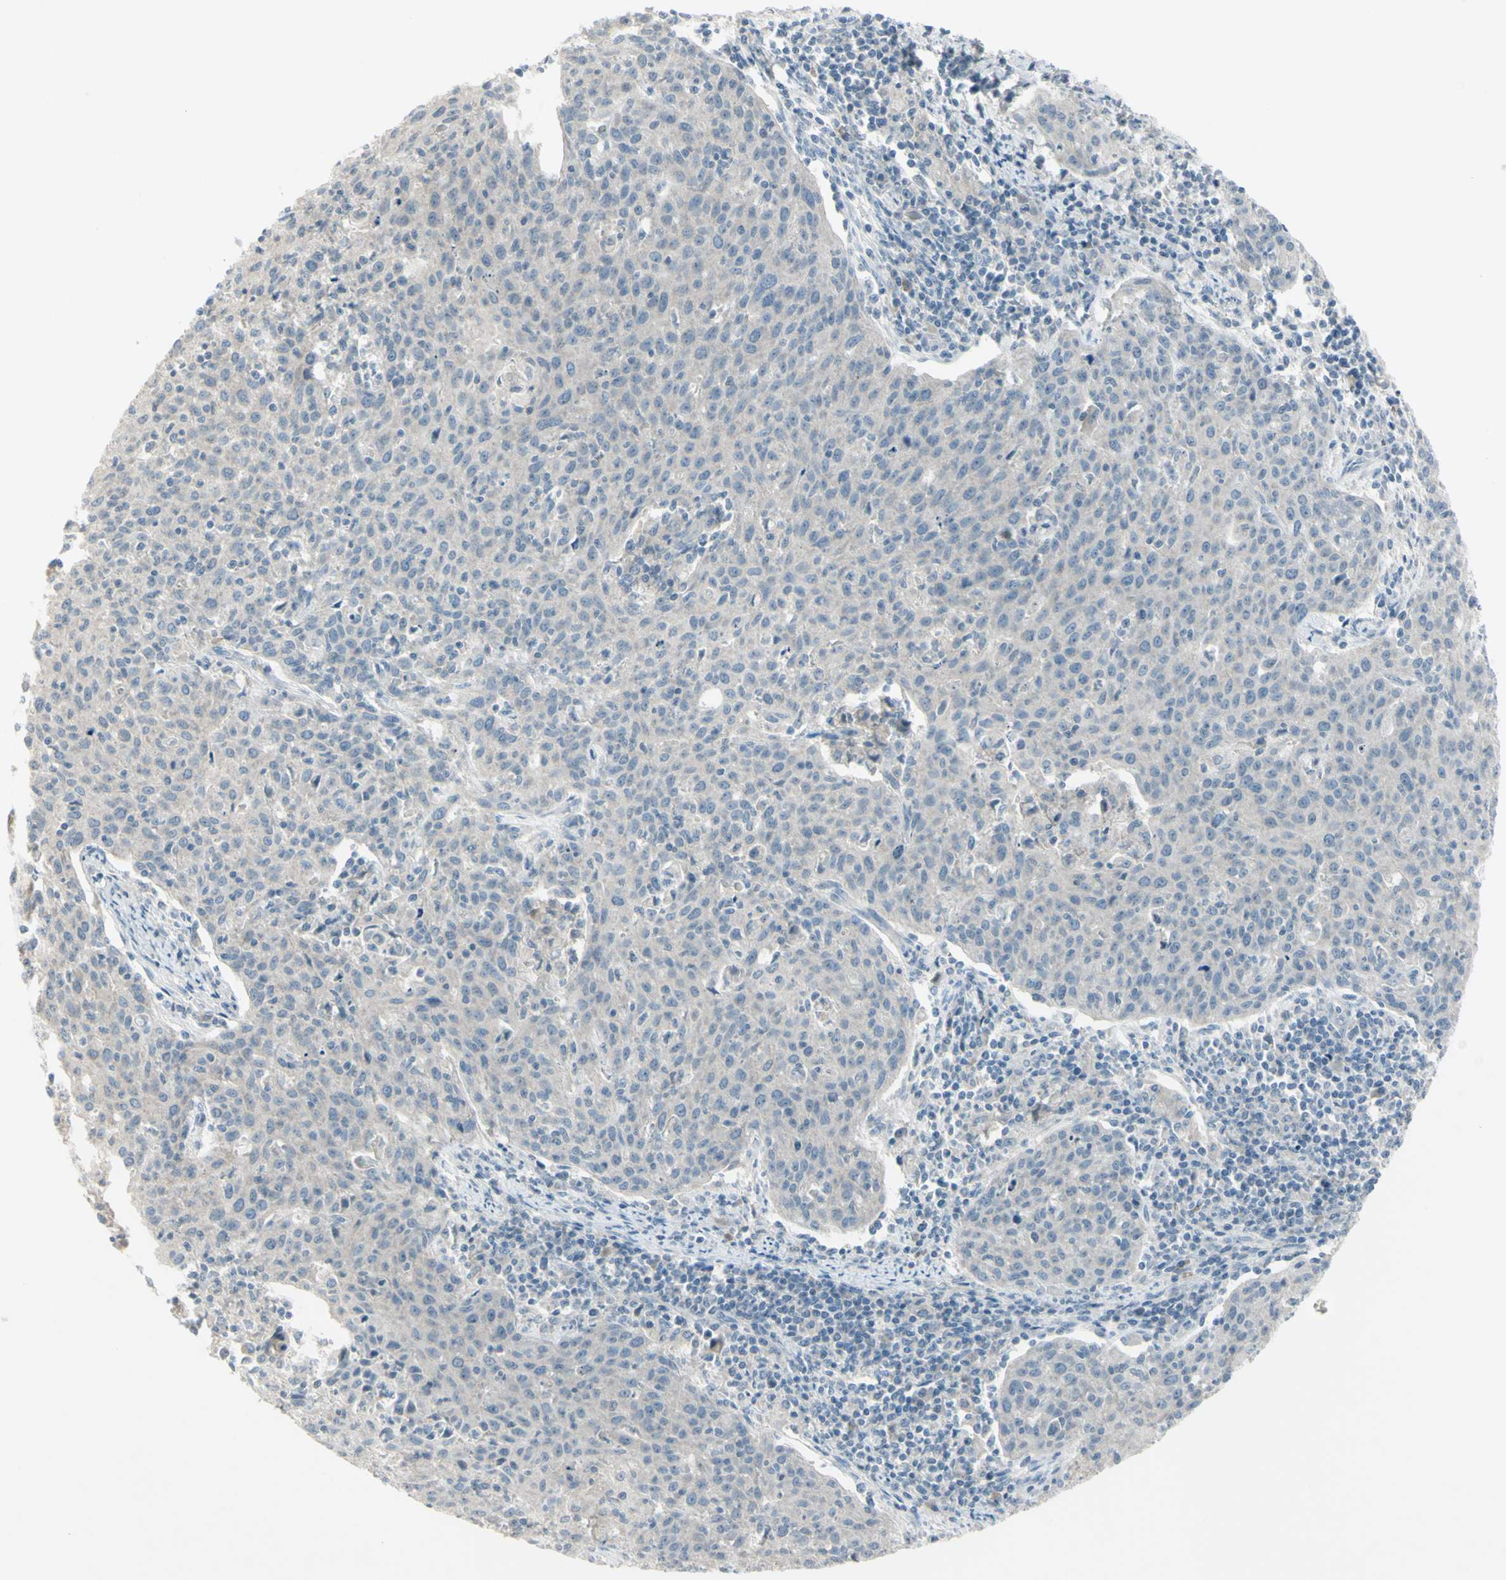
{"staining": {"intensity": "weak", "quantity": ">75%", "location": "cytoplasmic/membranous"}, "tissue": "cervical cancer", "cell_type": "Tumor cells", "image_type": "cancer", "snomed": [{"axis": "morphology", "description": "Squamous cell carcinoma, NOS"}, {"axis": "topography", "description": "Cervix"}], "caption": "There is low levels of weak cytoplasmic/membranous staining in tumor cells of cervical cancer (squamous cell carcinoma), as demonstrated by immunohistochemical staining (brown color).", "gene": "SH3GL2", "patient": {"sex": "female", "age": 38}}